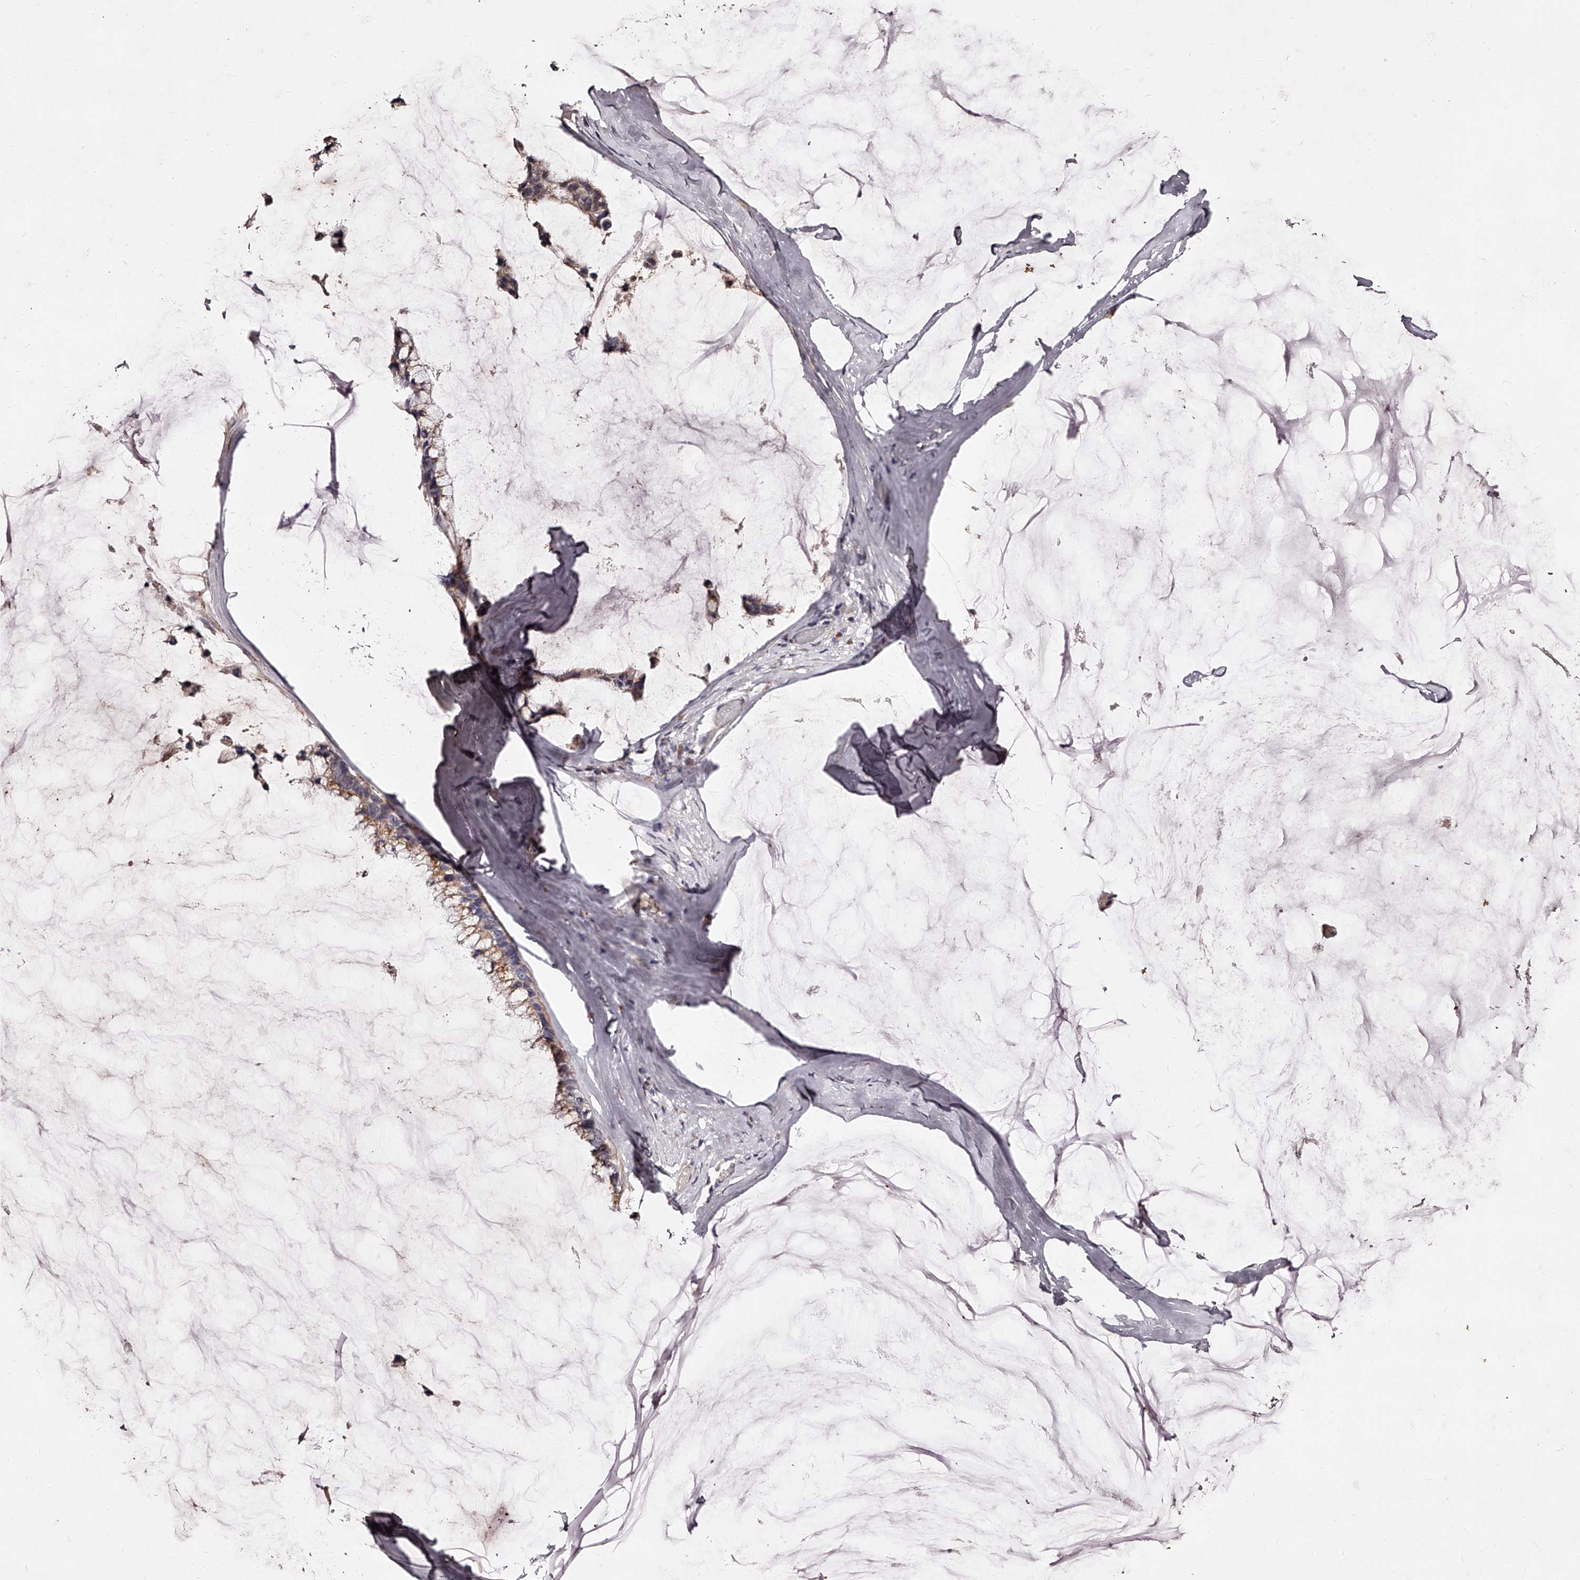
{"staining": {"intensity": "weak", "quantity": ">75%", "location": "cytoplasmic/membranous"}, "tissue": "ovarian cancer", "cell_type": "Tumor cells", "image_type": "cancer", "snomed": [{"axis": "morphology", "description": "Cystadenocarcinoma, mucinous, NOS"}, {"axis": "topography", "description": "Ovary"}], "caption": "This is a micrograph of immunohistochemistry staining of ovarian cancer (mucinous cystadenocarcinoma), which shows weak staining in the cytoplasmic/membranous of tumor cells.", "gene": "RSC1A1", "patient": {"sex": "female", "age": 39}}